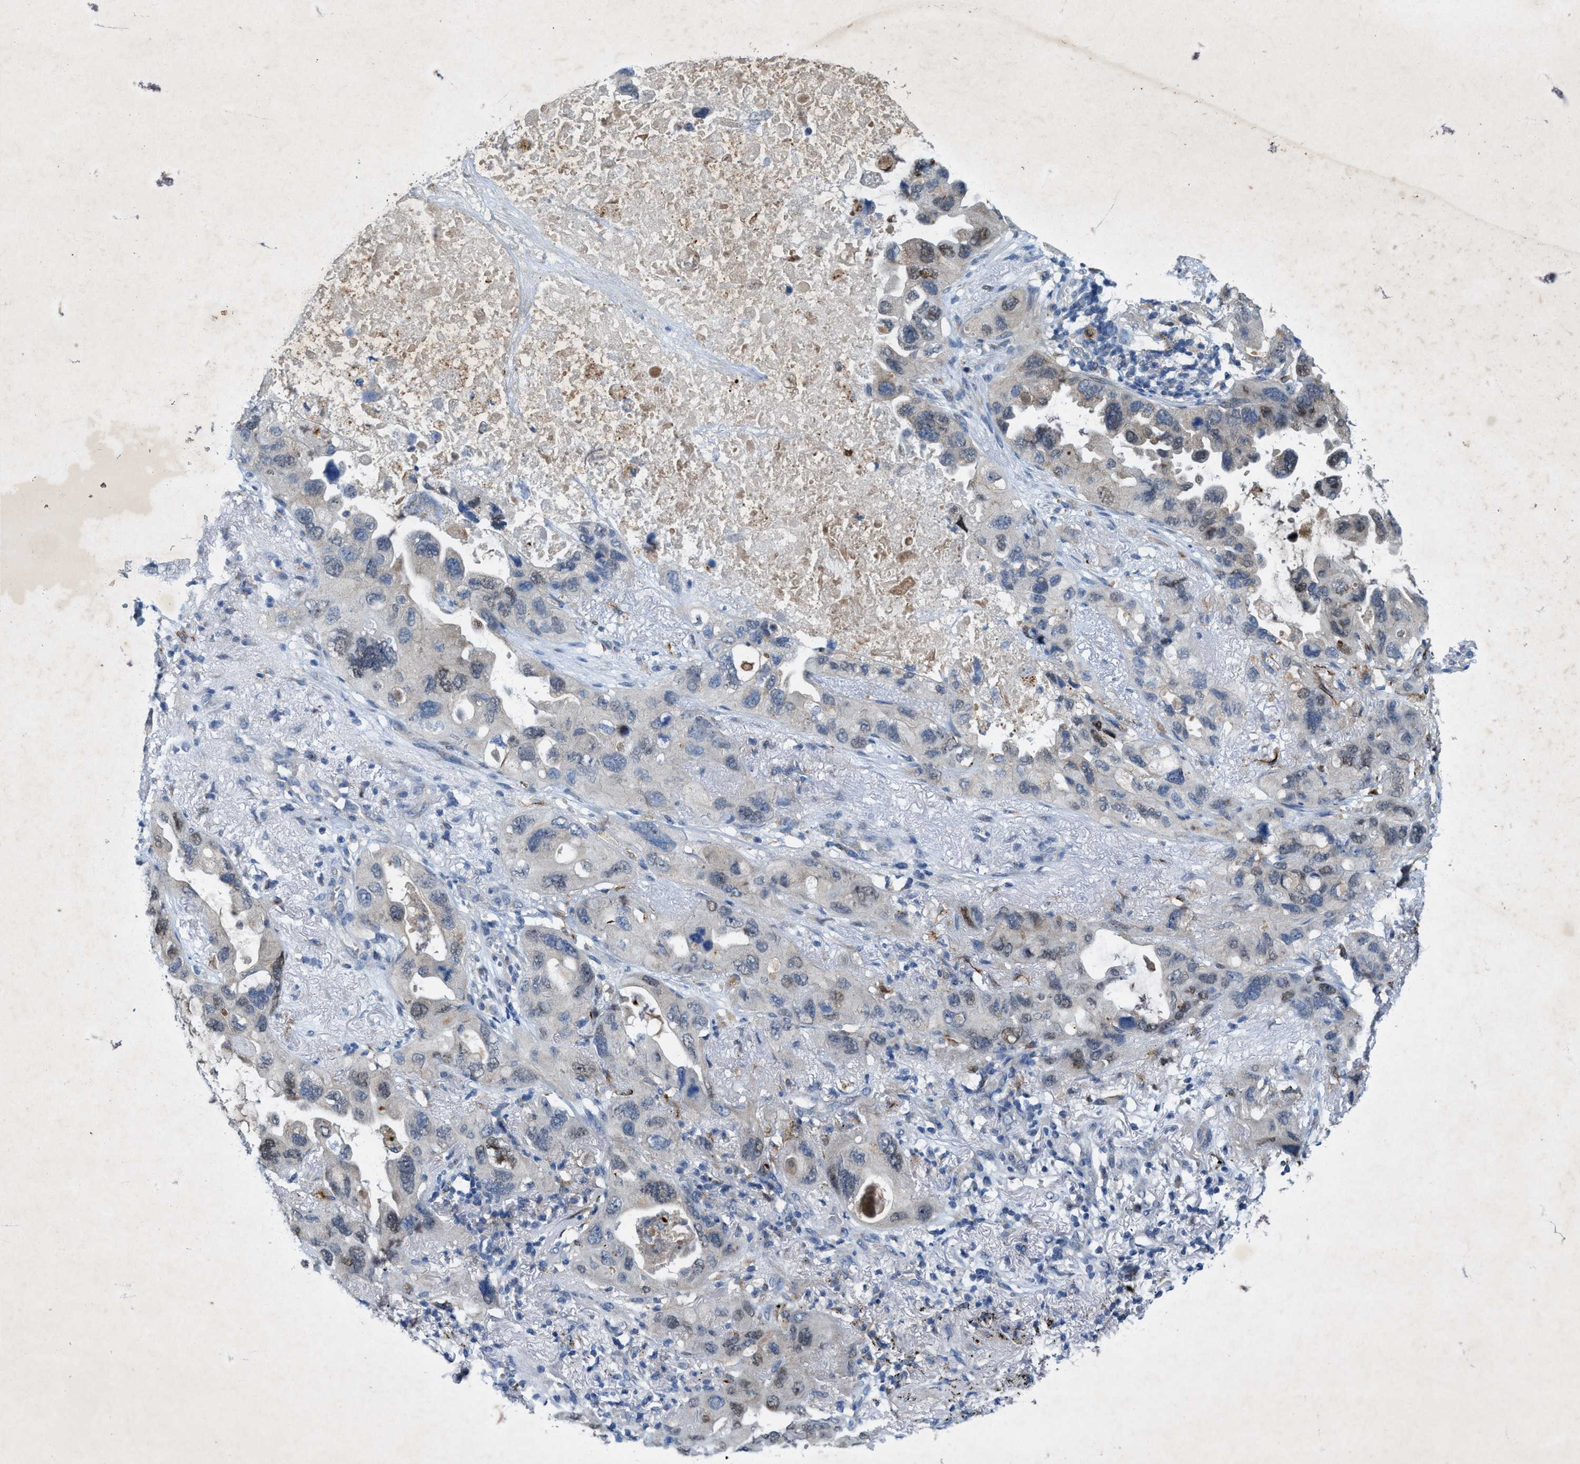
{"staining": {"intensity": "weak", "quantity": "<25%", "location": "nuclear"}, "tissue": "lung cancer", "cell_type": "Tumor cells", "image_type": "cancer", "snomed": [{"axis": "morphology", "description": "Squamous cell carcinoma, NOS"}, {"axis": "topography", "description": "Lung"}], "caption": "DAB (3,3'-diaminobenzidine) immunohistochemical staining of lung cancer shows no significant positivity in tumor cells. The staining is performed using DAB brown chromogen with nuclei counter-stained in using hematoxylin.", "gene": "URGCP", "patient": {"sex": "female", "age": 73}}